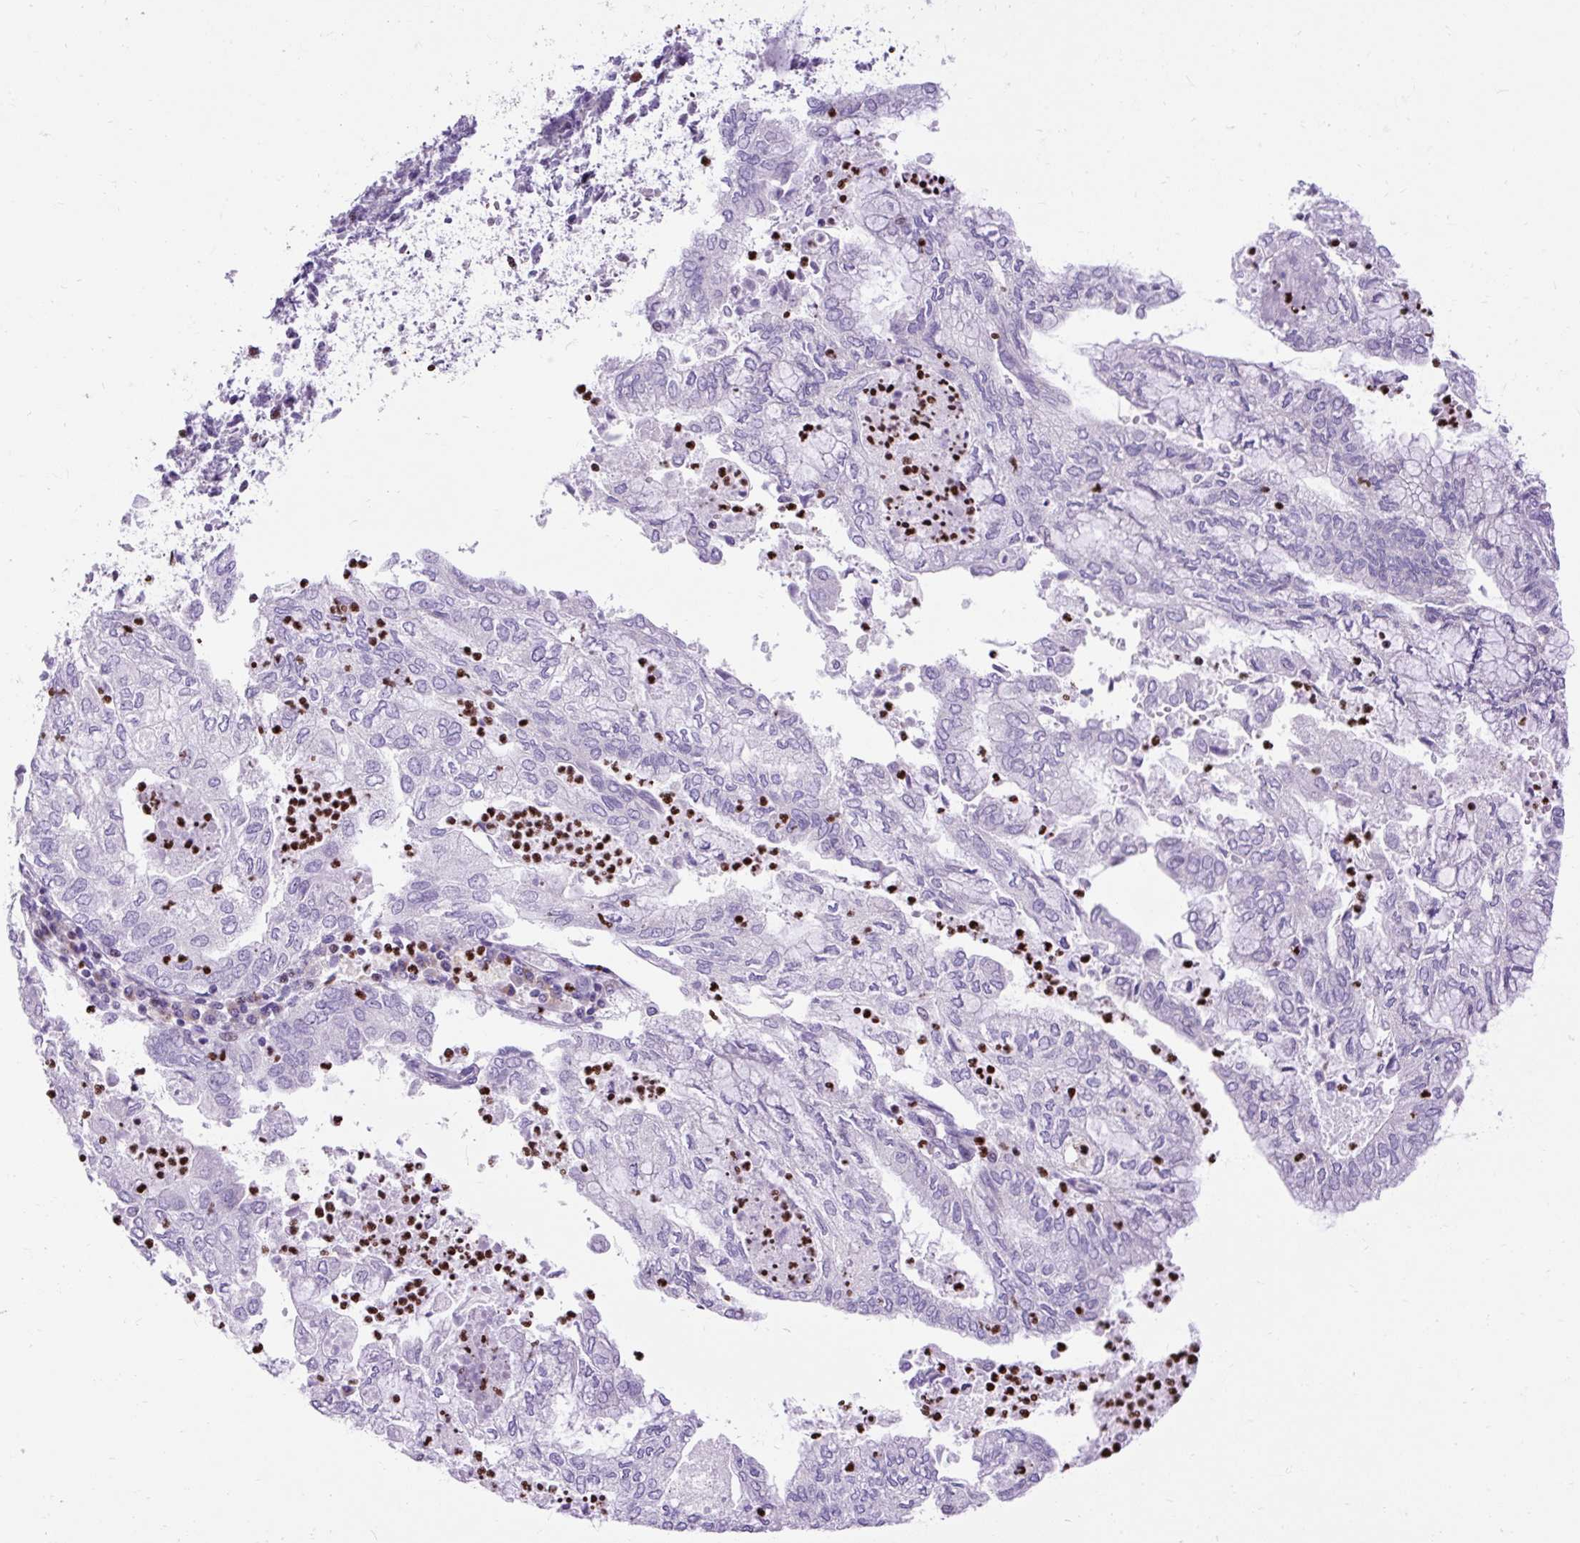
{"staining": {"intensity": "negative", "quantity": "none", "location": "none"}, "tissue": "endometrial cancer", "cell_type": "Tumor cells", "image_type": "cancer", "snomed": [{"axis": "morphology", "description": "Adenocarcinoma, NOS"}, {"axis": "topography", "description": "Endometrium"}], "caption": "Tumor cells are negative for protein expression in human endometrial cancer.", "gene": "SPC24", "patient": {"sex": "female", "age": 75}}